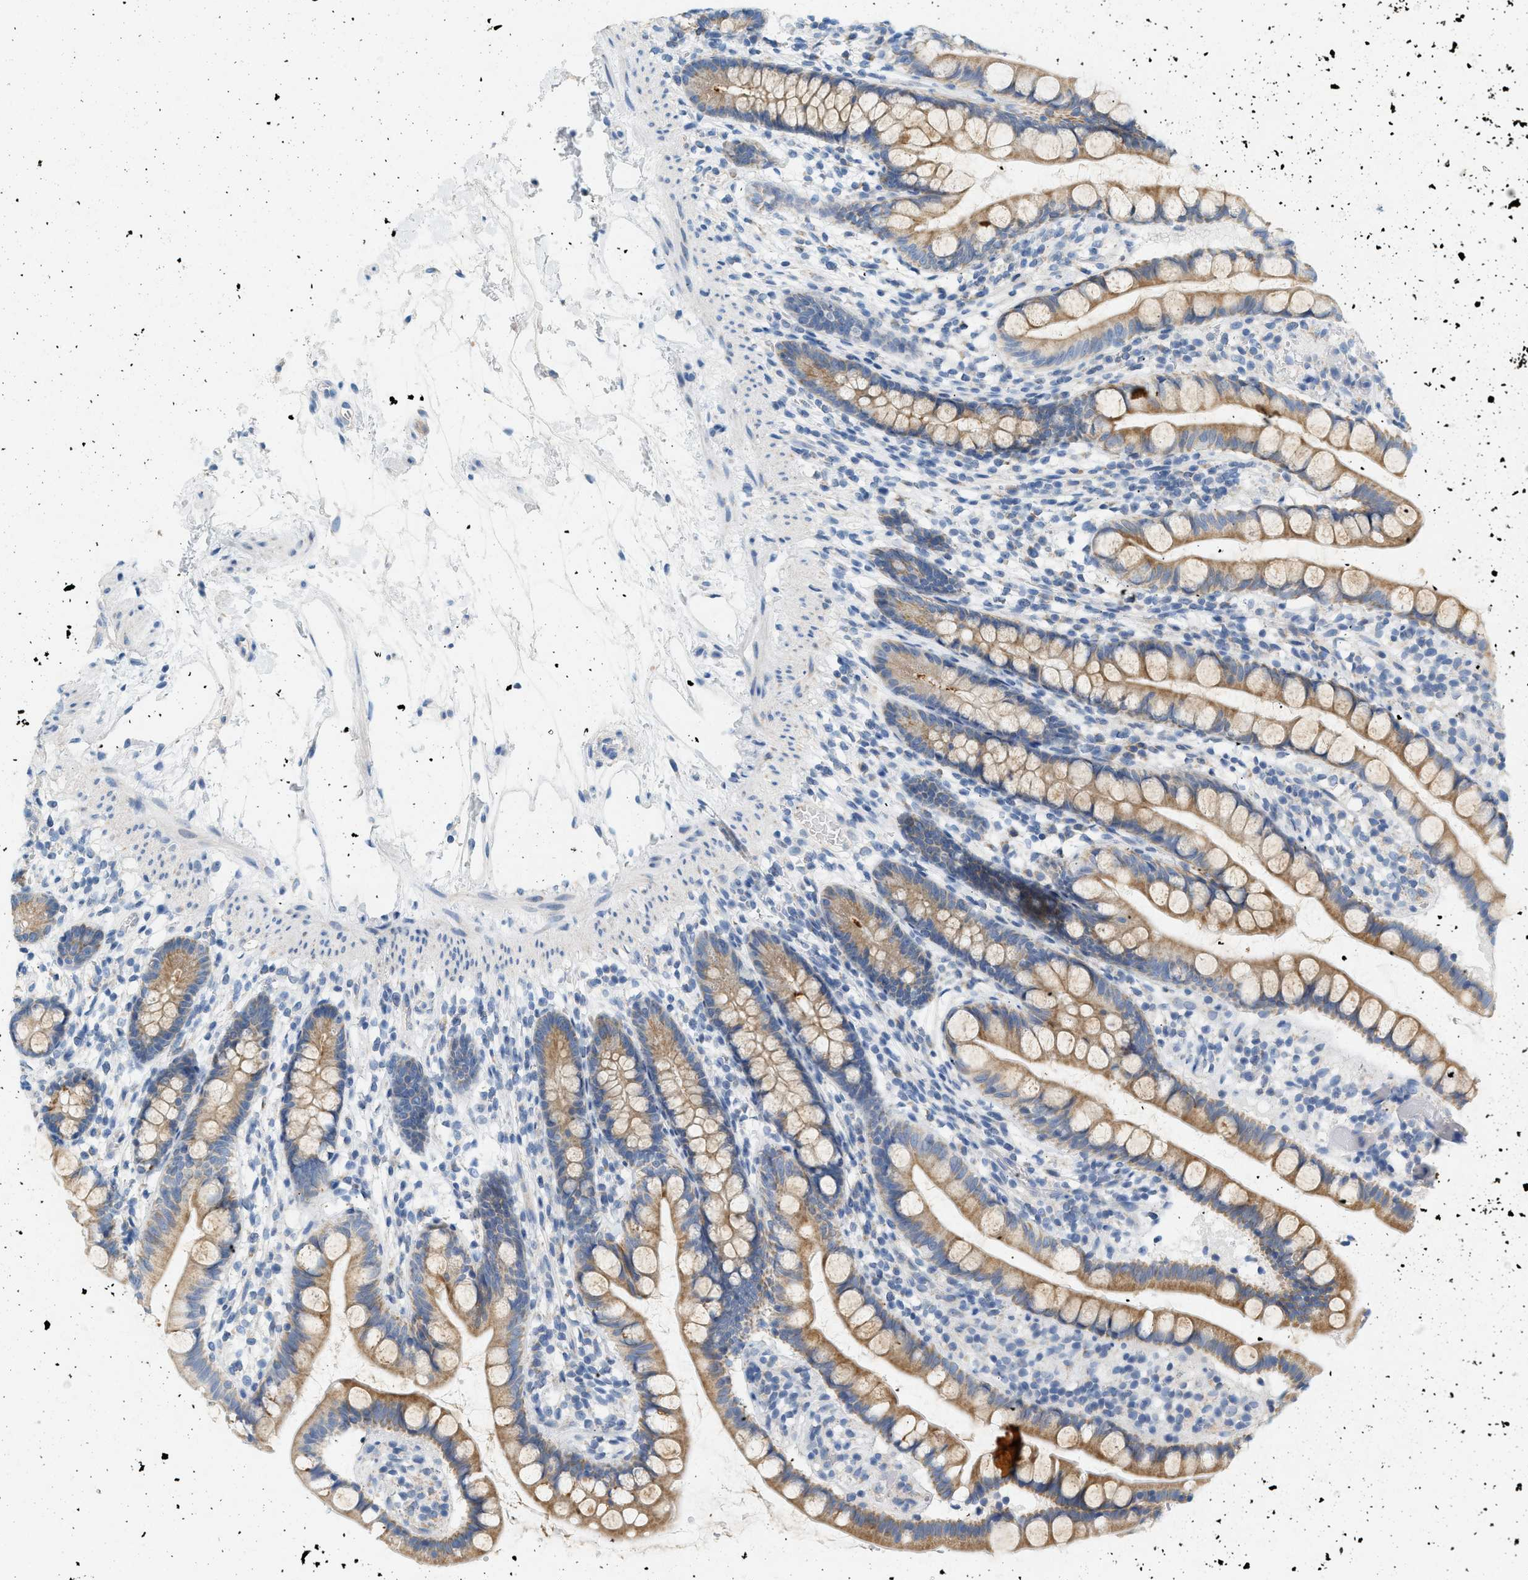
{"staining": {"intensity": "moderate", "quantity": ">75%", "location": "cytoplasmic/membranous"}, "tissue": "small intestine", "cell_type": "Glandular cells", "image_type": "normal", "snomed": [{"axis": "morphology", "description": "Normal tissue, NOS"}, {"axis": "topography", "description": "Small intestine"}], "caption": "Immunohistochemical staining of unremarkable human small intestine reveals moderate cytoplasmic/membranous protein positivity in about >75% of glandular cells.", "gene": "NDUFS8", "patient": {"sex": "female", "age": 84}}